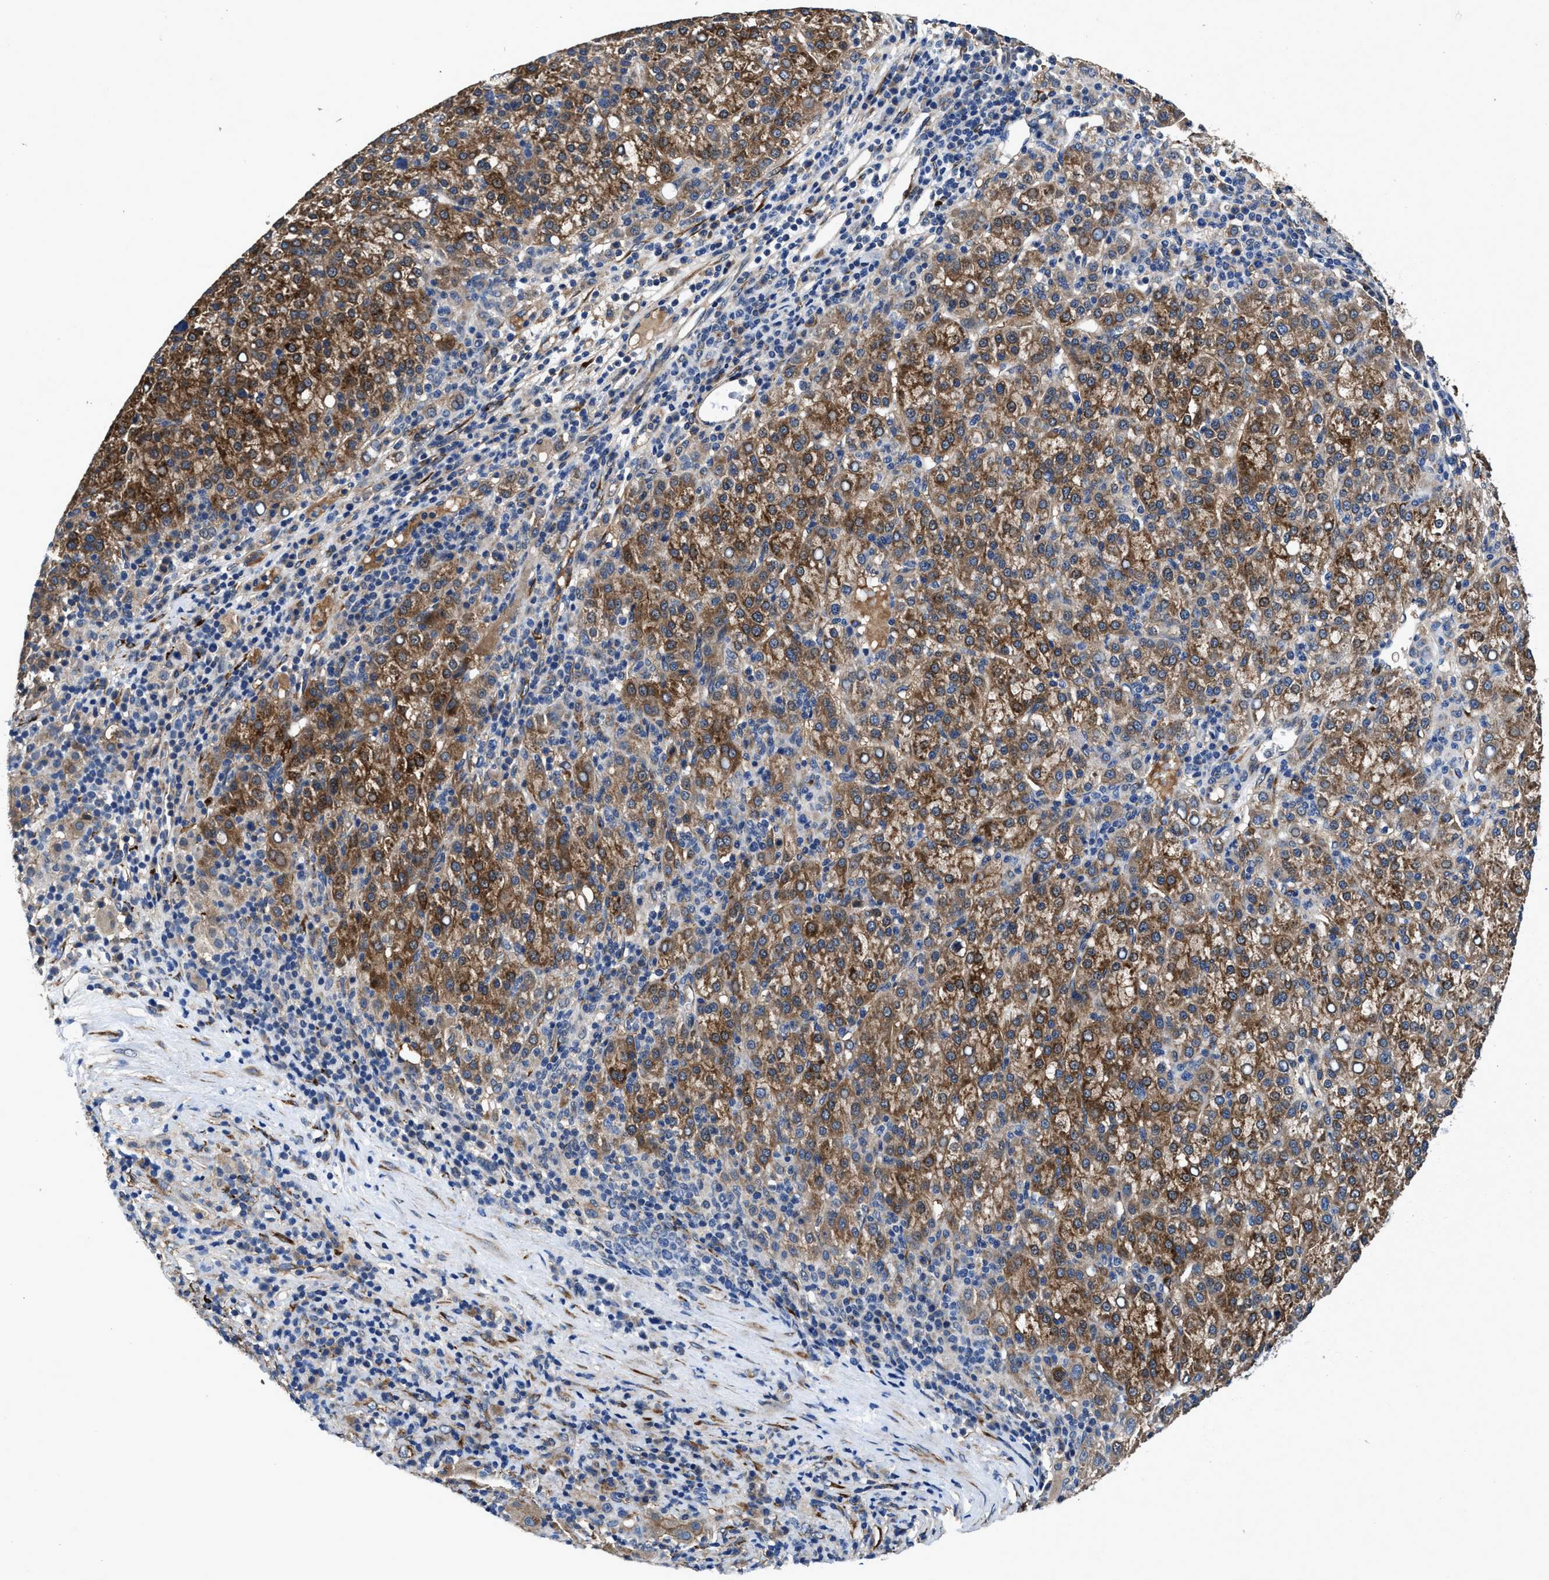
{"staining": {"intensity": "strong", "quantity": ">75%", "location": "cytoplasmic/membranous"}, "tissue": "liver cancer", "cell_type": "Tumor cells", "image_type": "cancer", "snomed": [{"axis": "morphology", "description": "Carcinoma, Hepatocellular, NOS"}, {"axis": "topography", "description": "Liver"}], "caption": "The immunohistochemical stain highlights strong cytoplasmic/membranous positivity in tumor cells of liver cancer tissue.", "gene": "IDNK", "patient": {"sex": "female", "age": 58}}